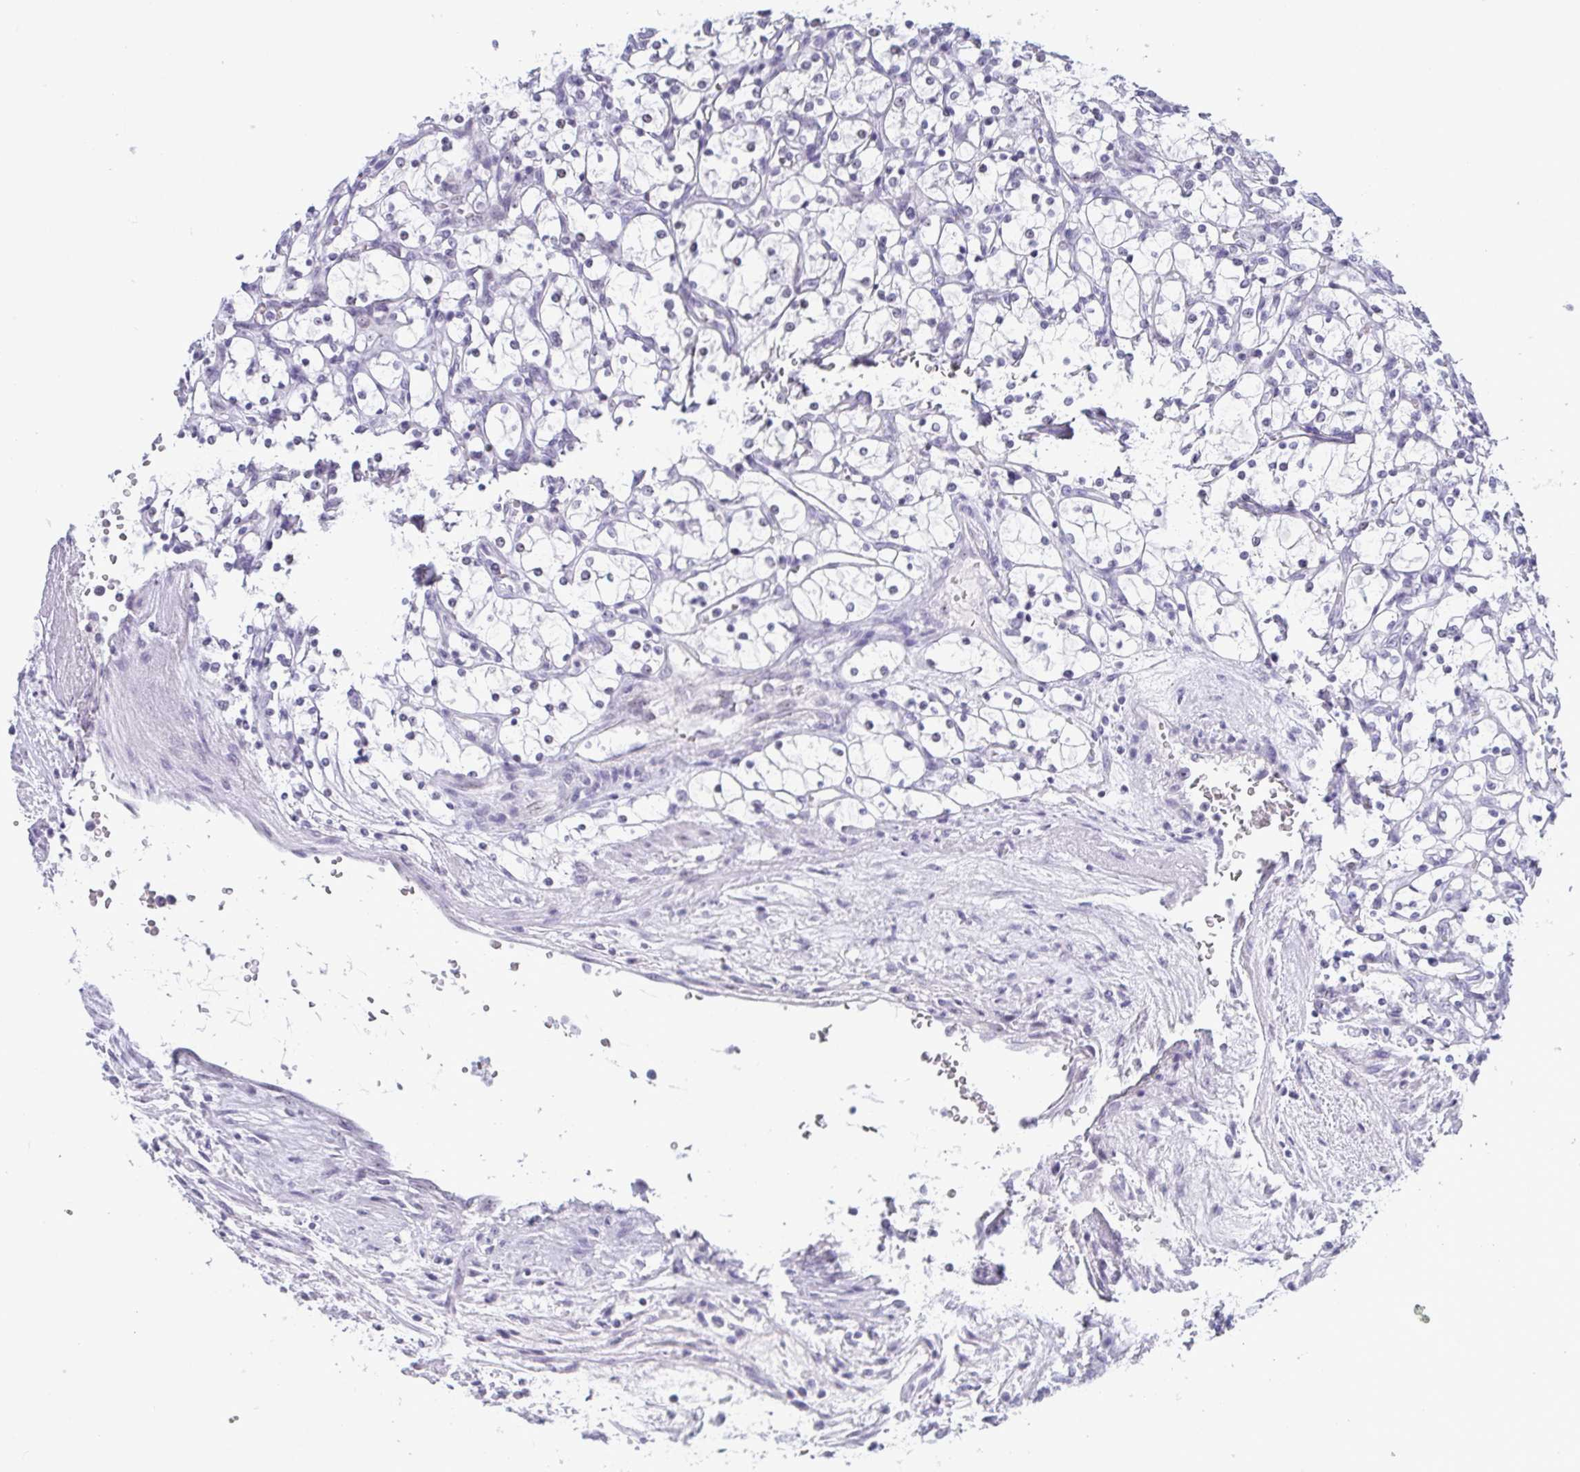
{"staining": {"intensity": "negative", "quantity": "none", "location": "none"}, "tissue": "renal cancer", "cell_type": "Tumor cells", "image_type": "cancer", "snomed": [{"axis": "morphology", "description": "Adenocarcinoma, NOS"}, {"axis": "topography", "description": "Kidney"}], "caption": "An immunohistochemistry photomicrograph of renal cancer (adenocarcinoma) is shown. There is no staining in tumor cells of renal cancer (adenocarcinoma).", "gene": "BZW1", "patient": {"sex": "female", "age": 69}}